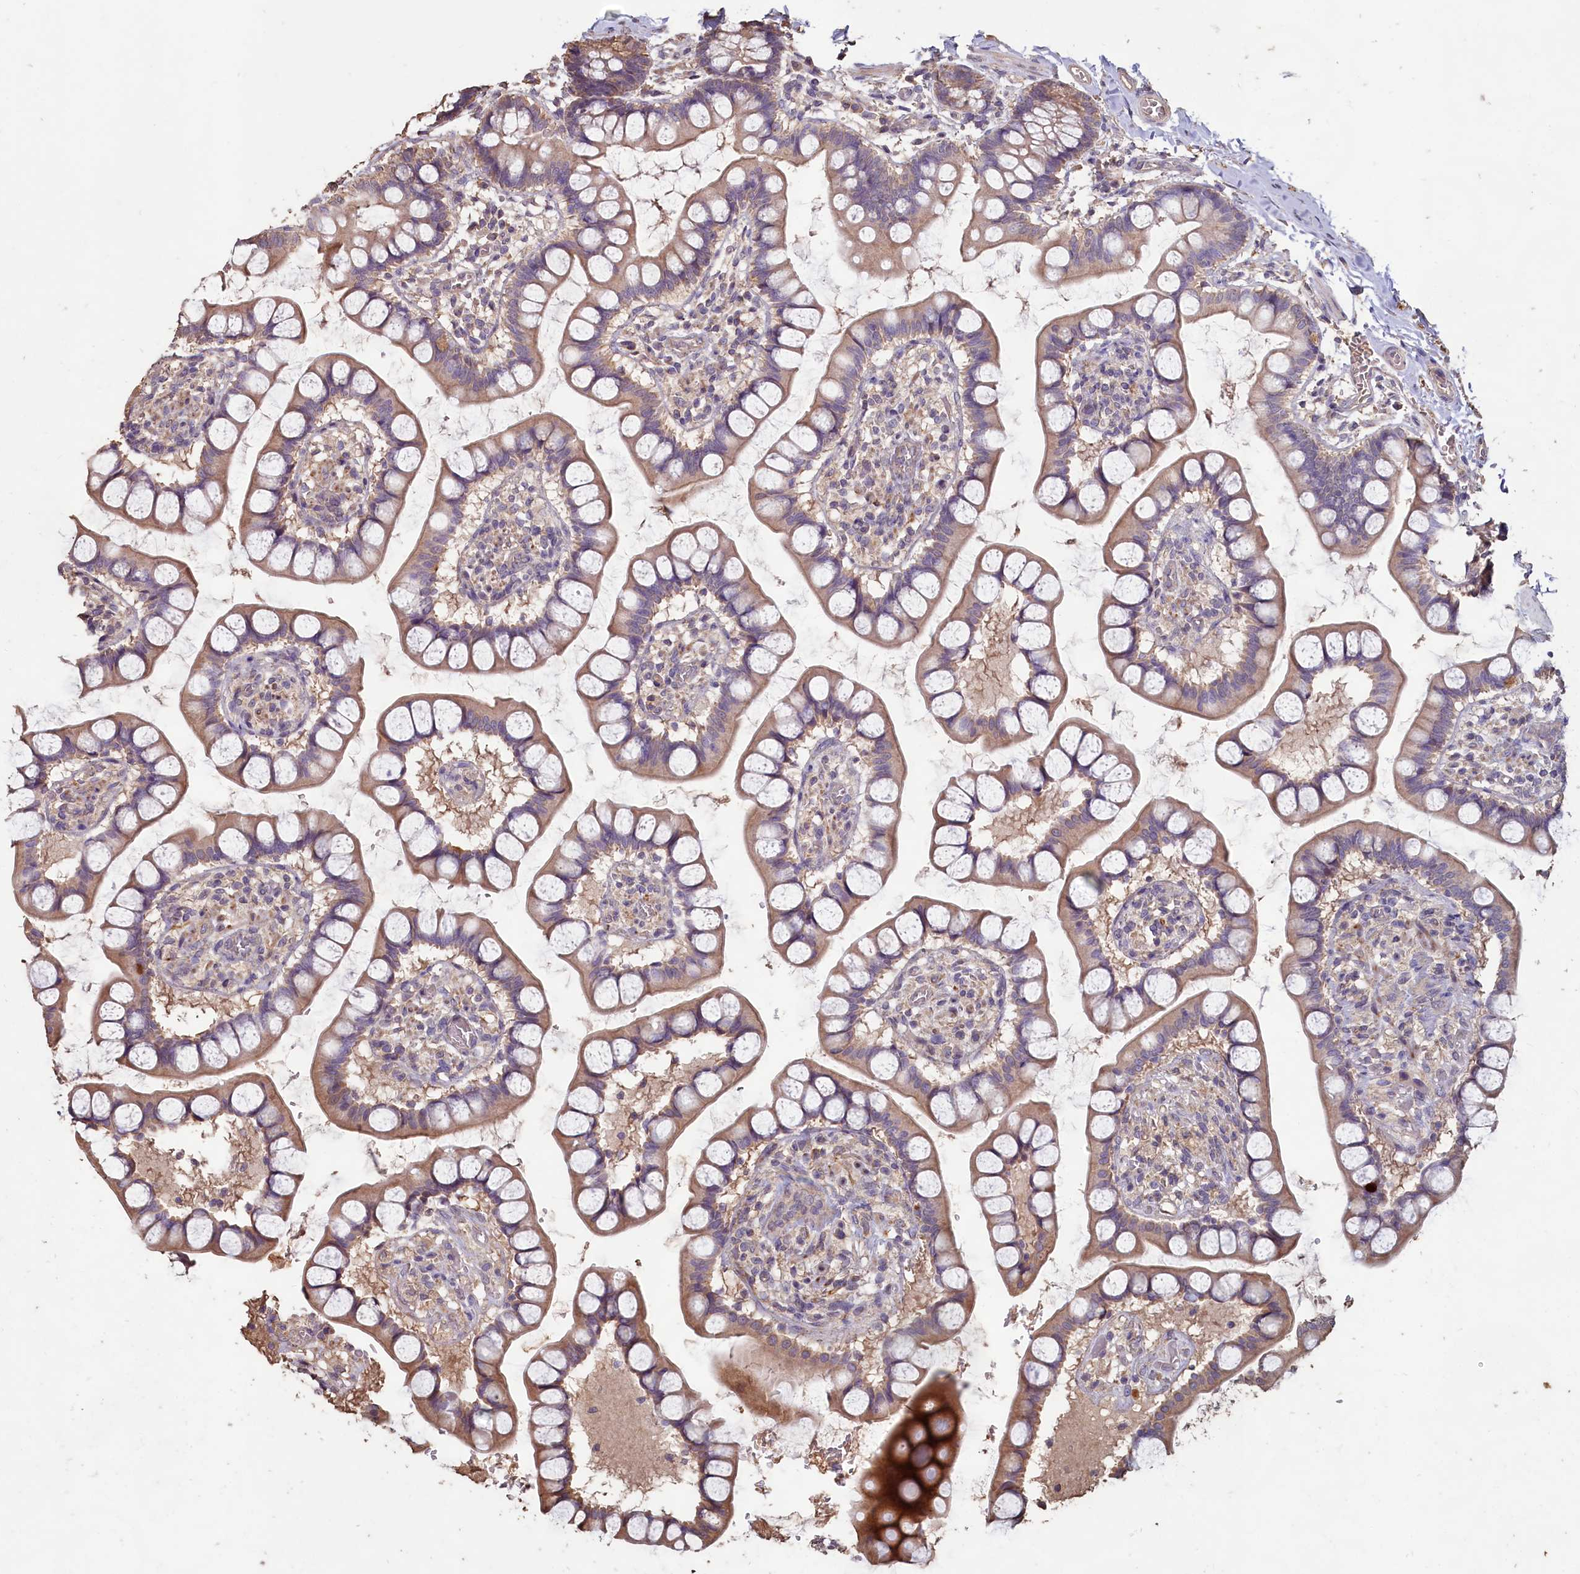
{"staining": {"intensity": "moderate", "quantity": ">75%", "location": "cytoplasmic/membranous"}, "tissue": "small intestine", "cell_type": "Glandular cells", "image_type": "normal", "snomed": [{"axis": "morphology", "description": "Normal tissue, NOS"}, {"axis": "topography", "description": "Small intestine"}], "caption": "This histopathology image demonstrates IHC staining of unremarkable small intestine, with medium moderate cytoplasmic/membranous expression in approximately >75% of glandular cells.", "gene": "FUNDC1", "patient": {"sex": "male", "age": 52}}